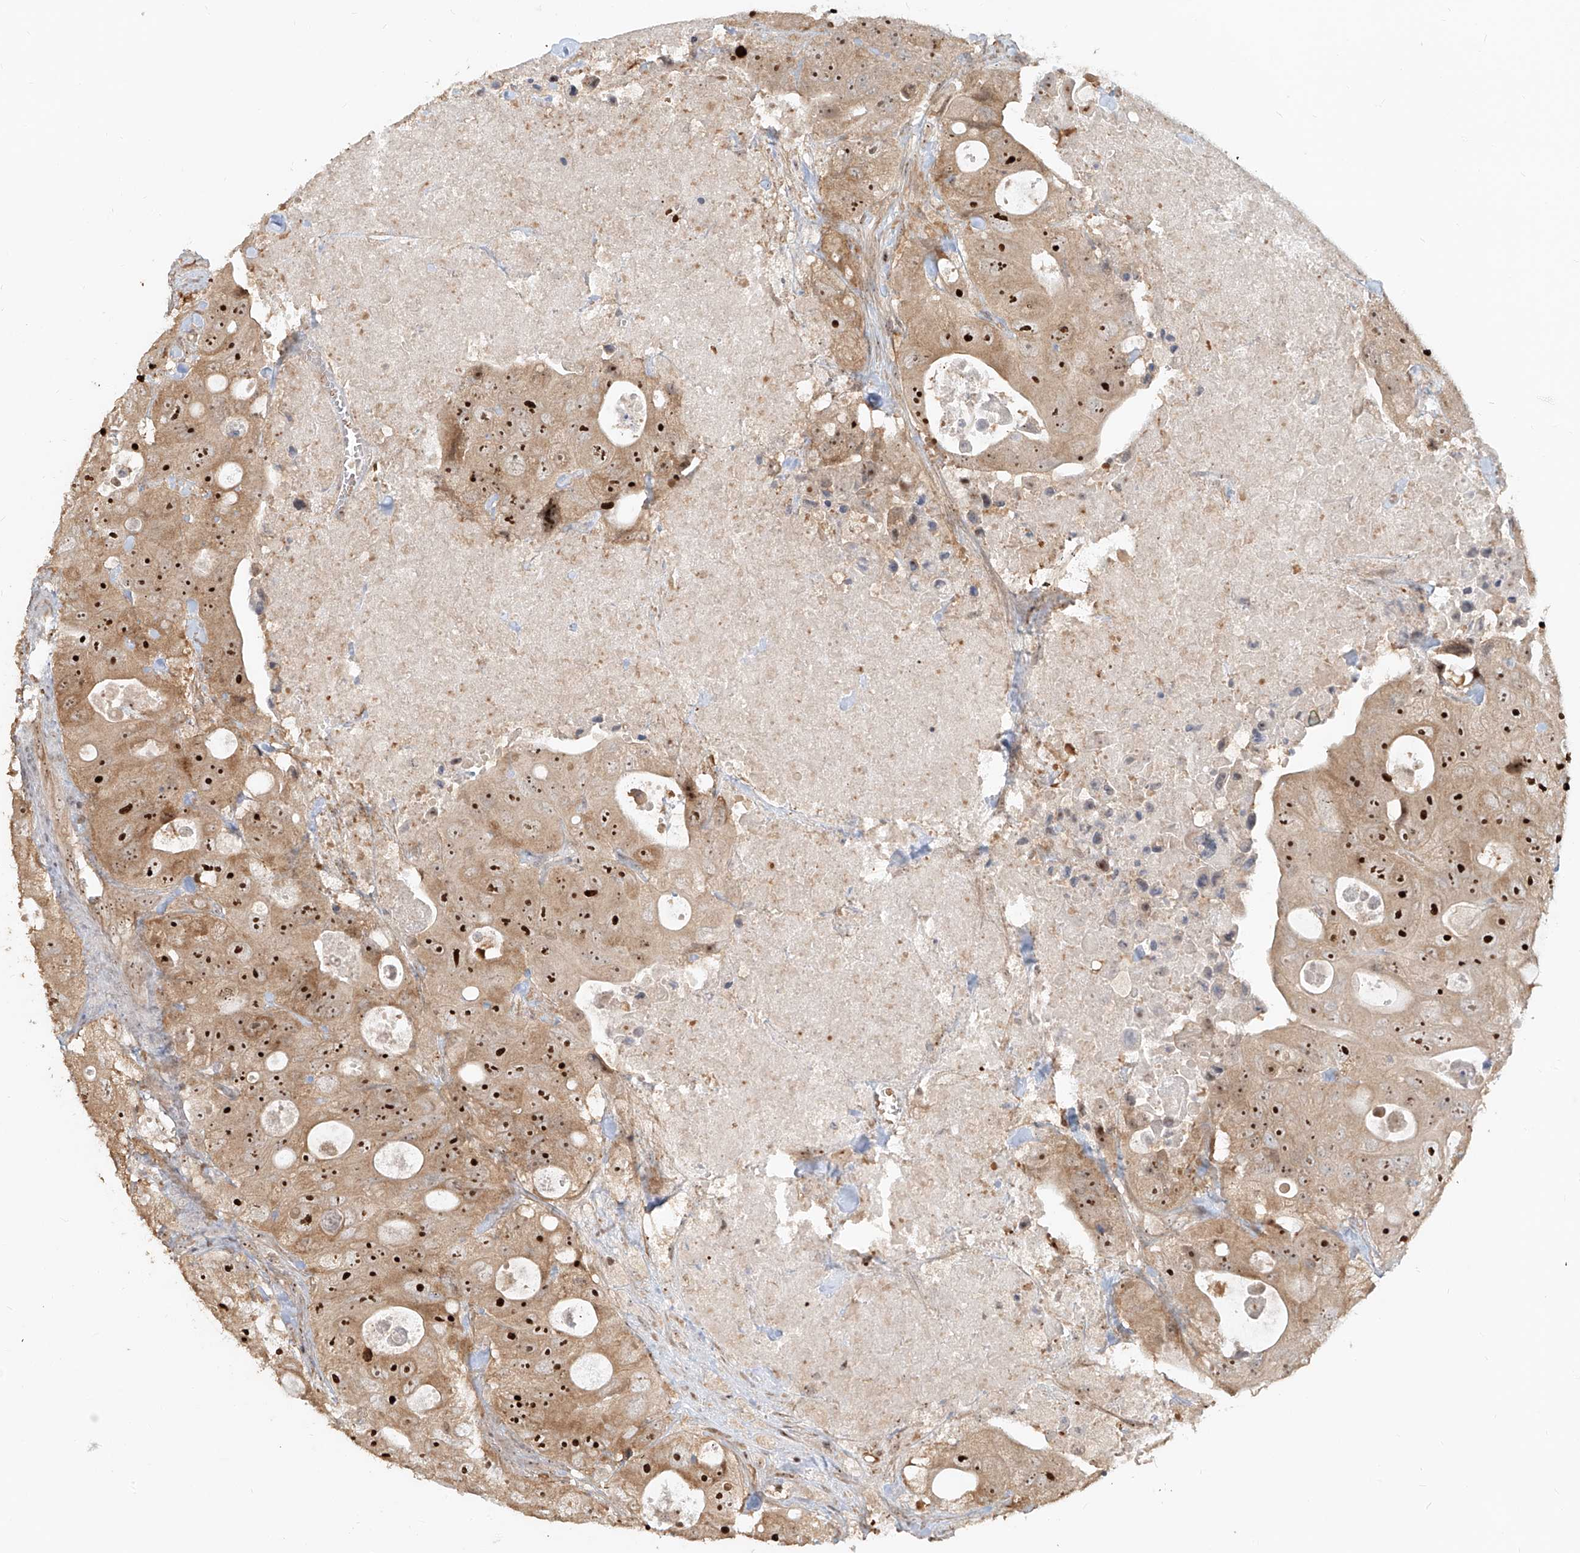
{"staining": {"intensity": "strong", "quantity": ">75%", "location": "cytoplasmic/membranous,nuclear"}, "tissue": "colorectal cancer", "cell_type": "Tumor cells", "image_type": "cancer", "snomed": [{"axis": "morphology", "description": "Adenocarcinoma, NOS"}, {"axis": "topography", "description": "Colon"}], "caption": "DAB (3,3'-diaminobenzidine) immunohistochemical staining of adenocarcinoma (colorectal) displays strong cytoplasmic/membranous and nuclear protein expression in about >75% of tumor cells. (DAB (3,3'-diaminobenzidine) IHC with brightfield microscopy, high magnification).", "gene": "BYSL", "patient": {"sex": "female", "age": 46}}